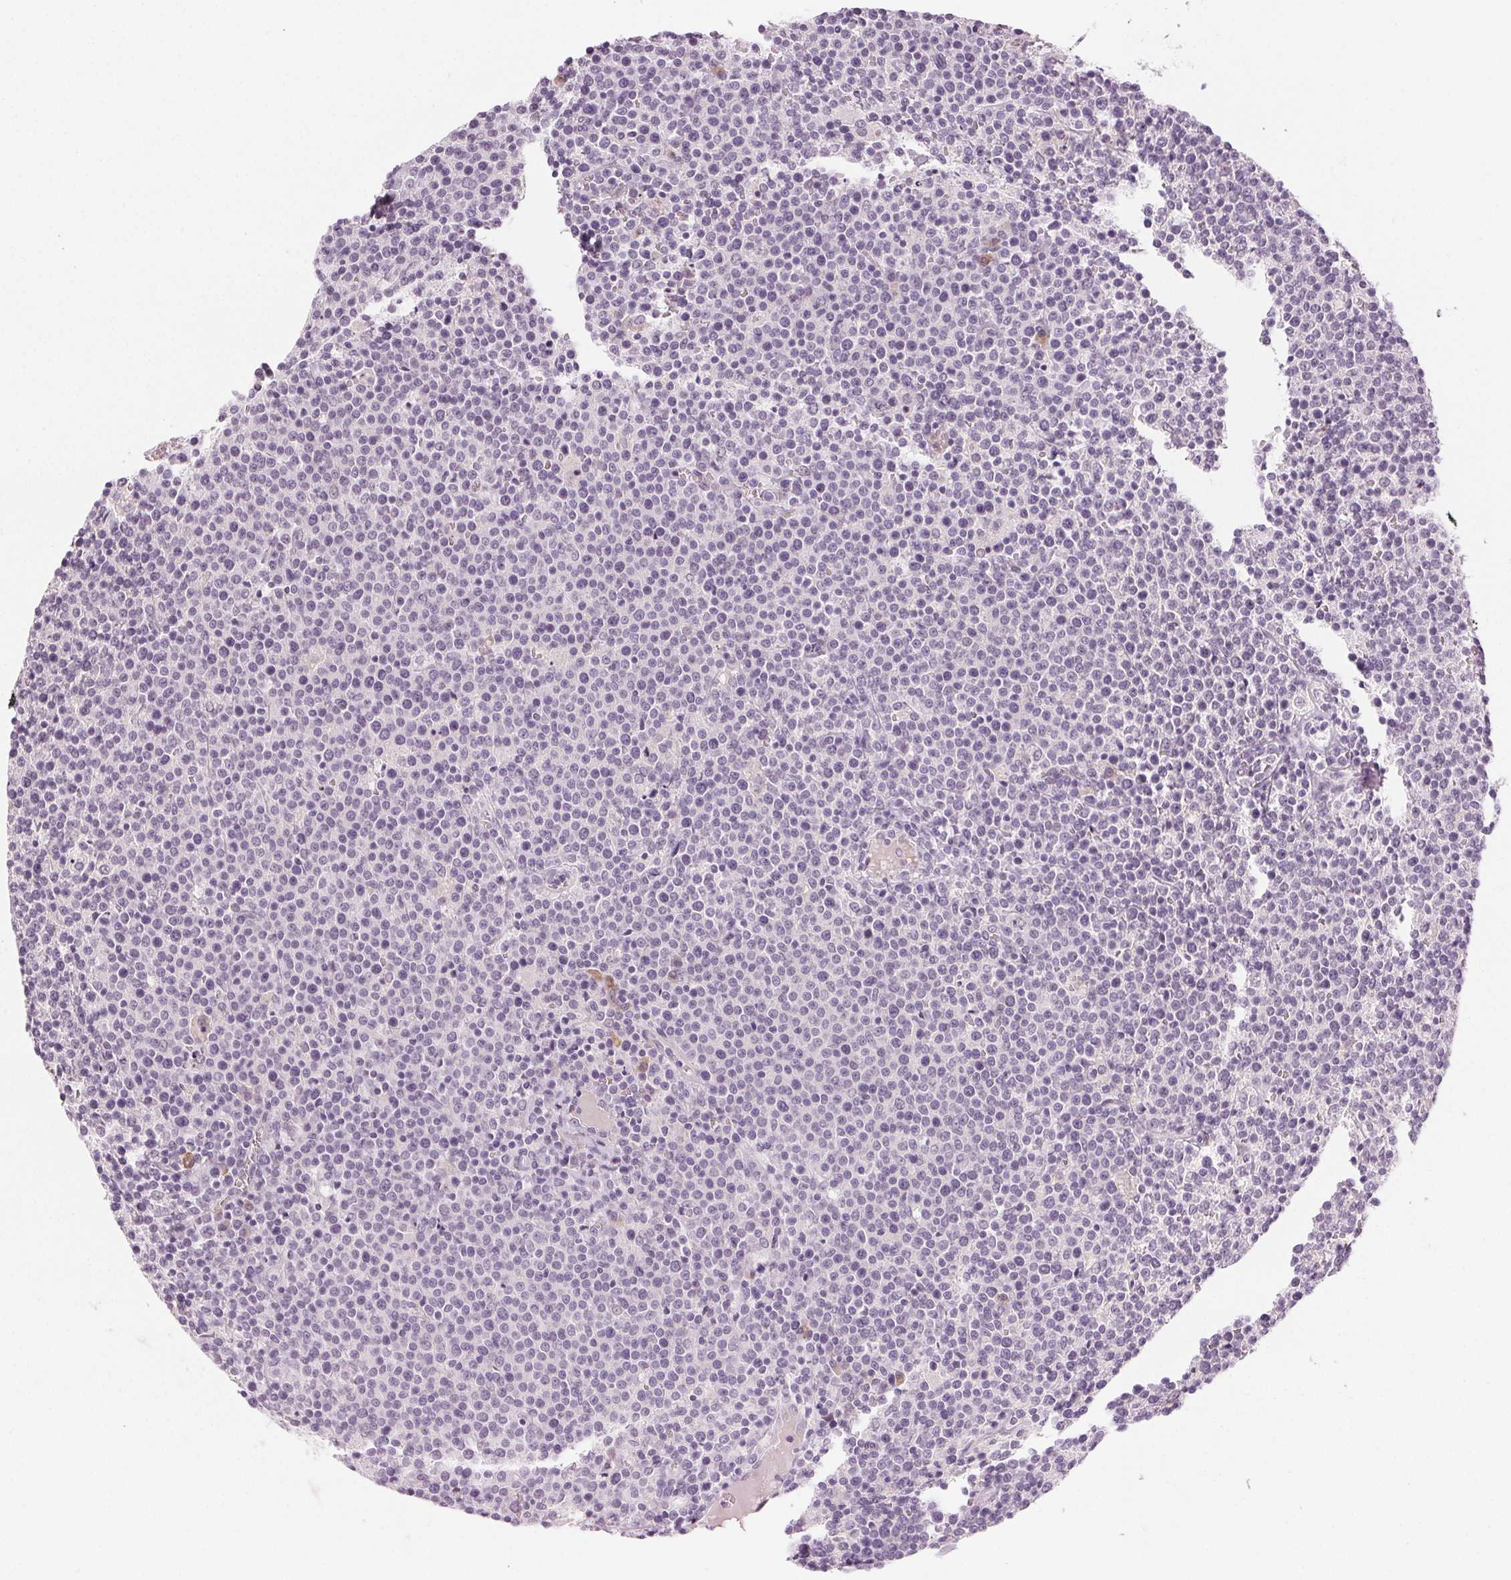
{"staining": {"intensity": "negative", "quantity": "none", "location": "none"}, "tissue": "lymphoma", "cell_type": "Tumor cells", "image_type": "cancer", "snomed": [{"axis": "morphology", "description": "Malignant lymphoma, non-Hodgkin's type, High grade"}, {"axis": "topography", "description": "Lymph node"}], "caption": "Immunohistochemistry of high-grade malignant lymphoma, non-Hodgkin's type shows no positivity in tumor cells.", "gene": "HSF5", "patient": {"sex": "male", "age": 61}}